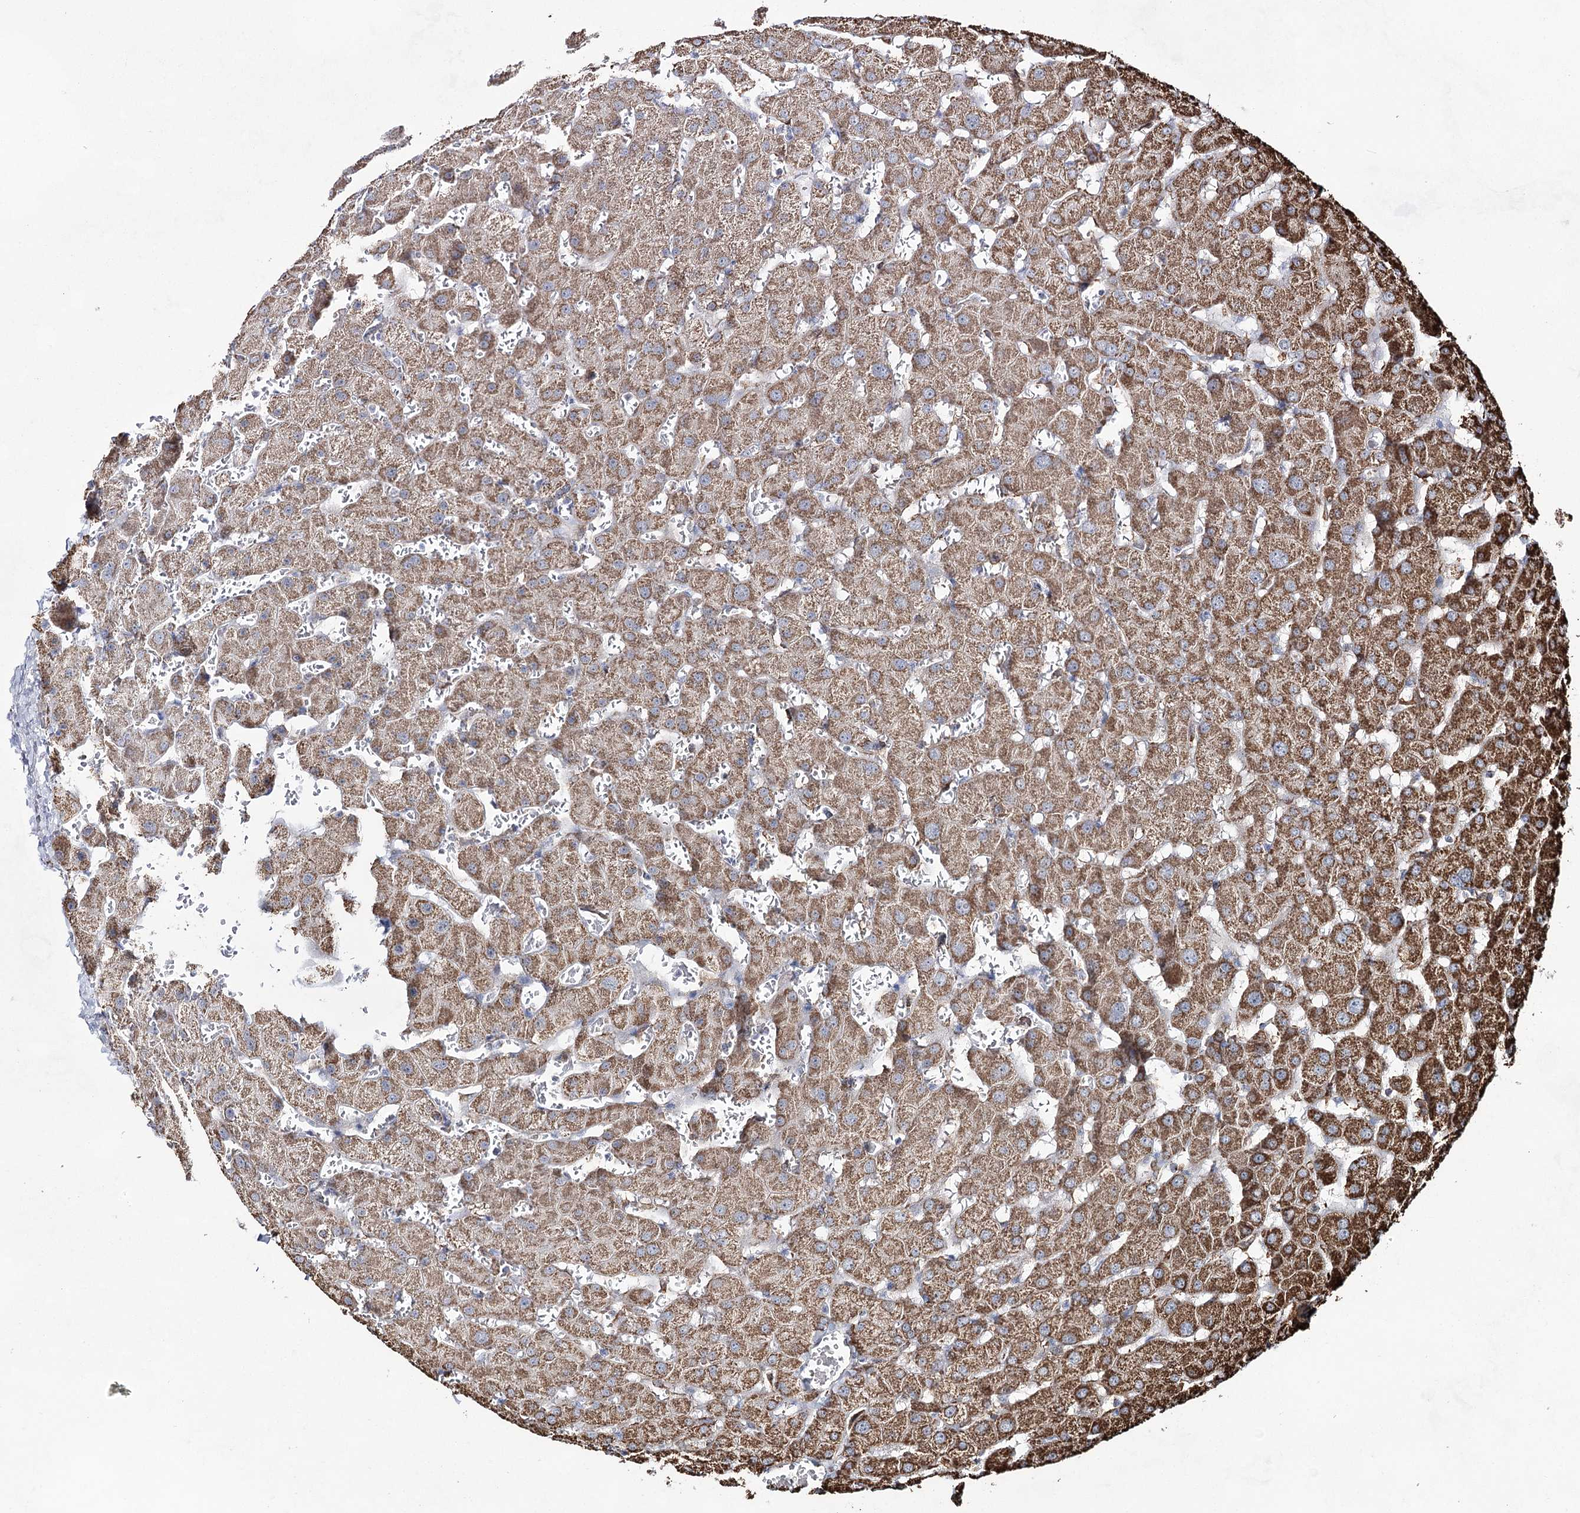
{"staining": {"intensity": "moderate", "quantity": ">75%", "location": "cytoplasmic/membranous"}, "tissue": "liver", "cell_type": "Cholangiocytes", "image_type": "normal", "snomed": [{"axis": "morphology", "description": "Normal tissue, NOS"}, {"axis": "topography", "description": "Liver"}], "caption": "Protein staining reveals moderate cytoplasmic/membranous positivity in about >75% of cholangiocytes in unremarkable liver. Using DAB (brown) and hematoxylin (blue) stains, captured at high magnification using brightfield microscopy.", "gene": "CWF19L1", "patient": {"sex": "female", "age": 63}}